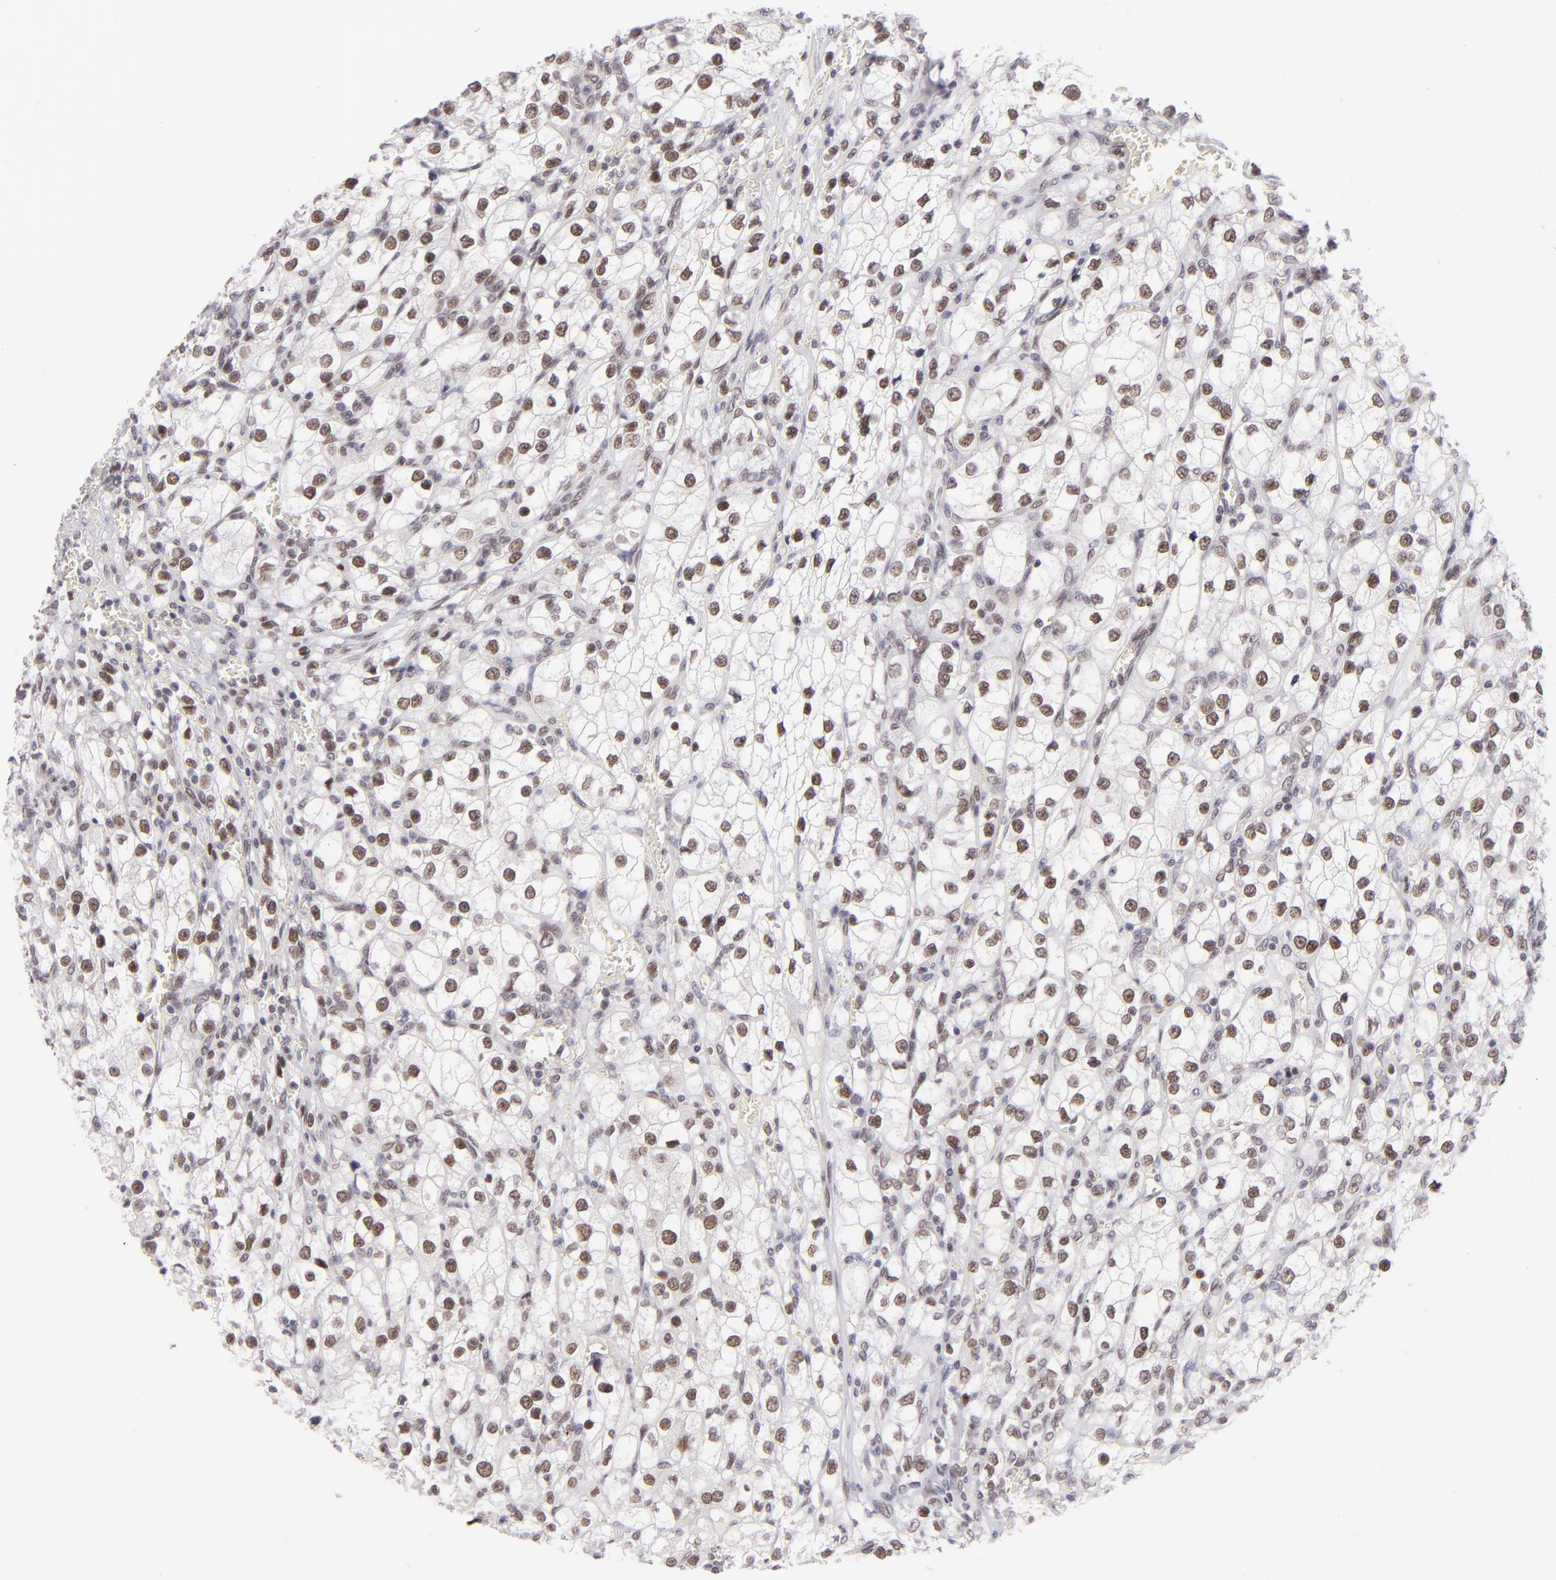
{"staining": {"intensity": "moderate", "quantity": ">75%", "location": "nuclear"}, "tissue": "renal cancer", "cell_type": "Tumor cells", "image_type": "cancer", "snomed": [{"axis": "morphology", "description": "Adenocarcinoma, NOS"}, {"axis": "topography", "description": "Kidney"}], "caption": "A histopathology image of human renal adenocarcinoma stained for a protein demonstrates moderate nuclear brown staining in tumor cells.", "gene": "POU2F1", "patient": {"sex": "female", "age": 62}}